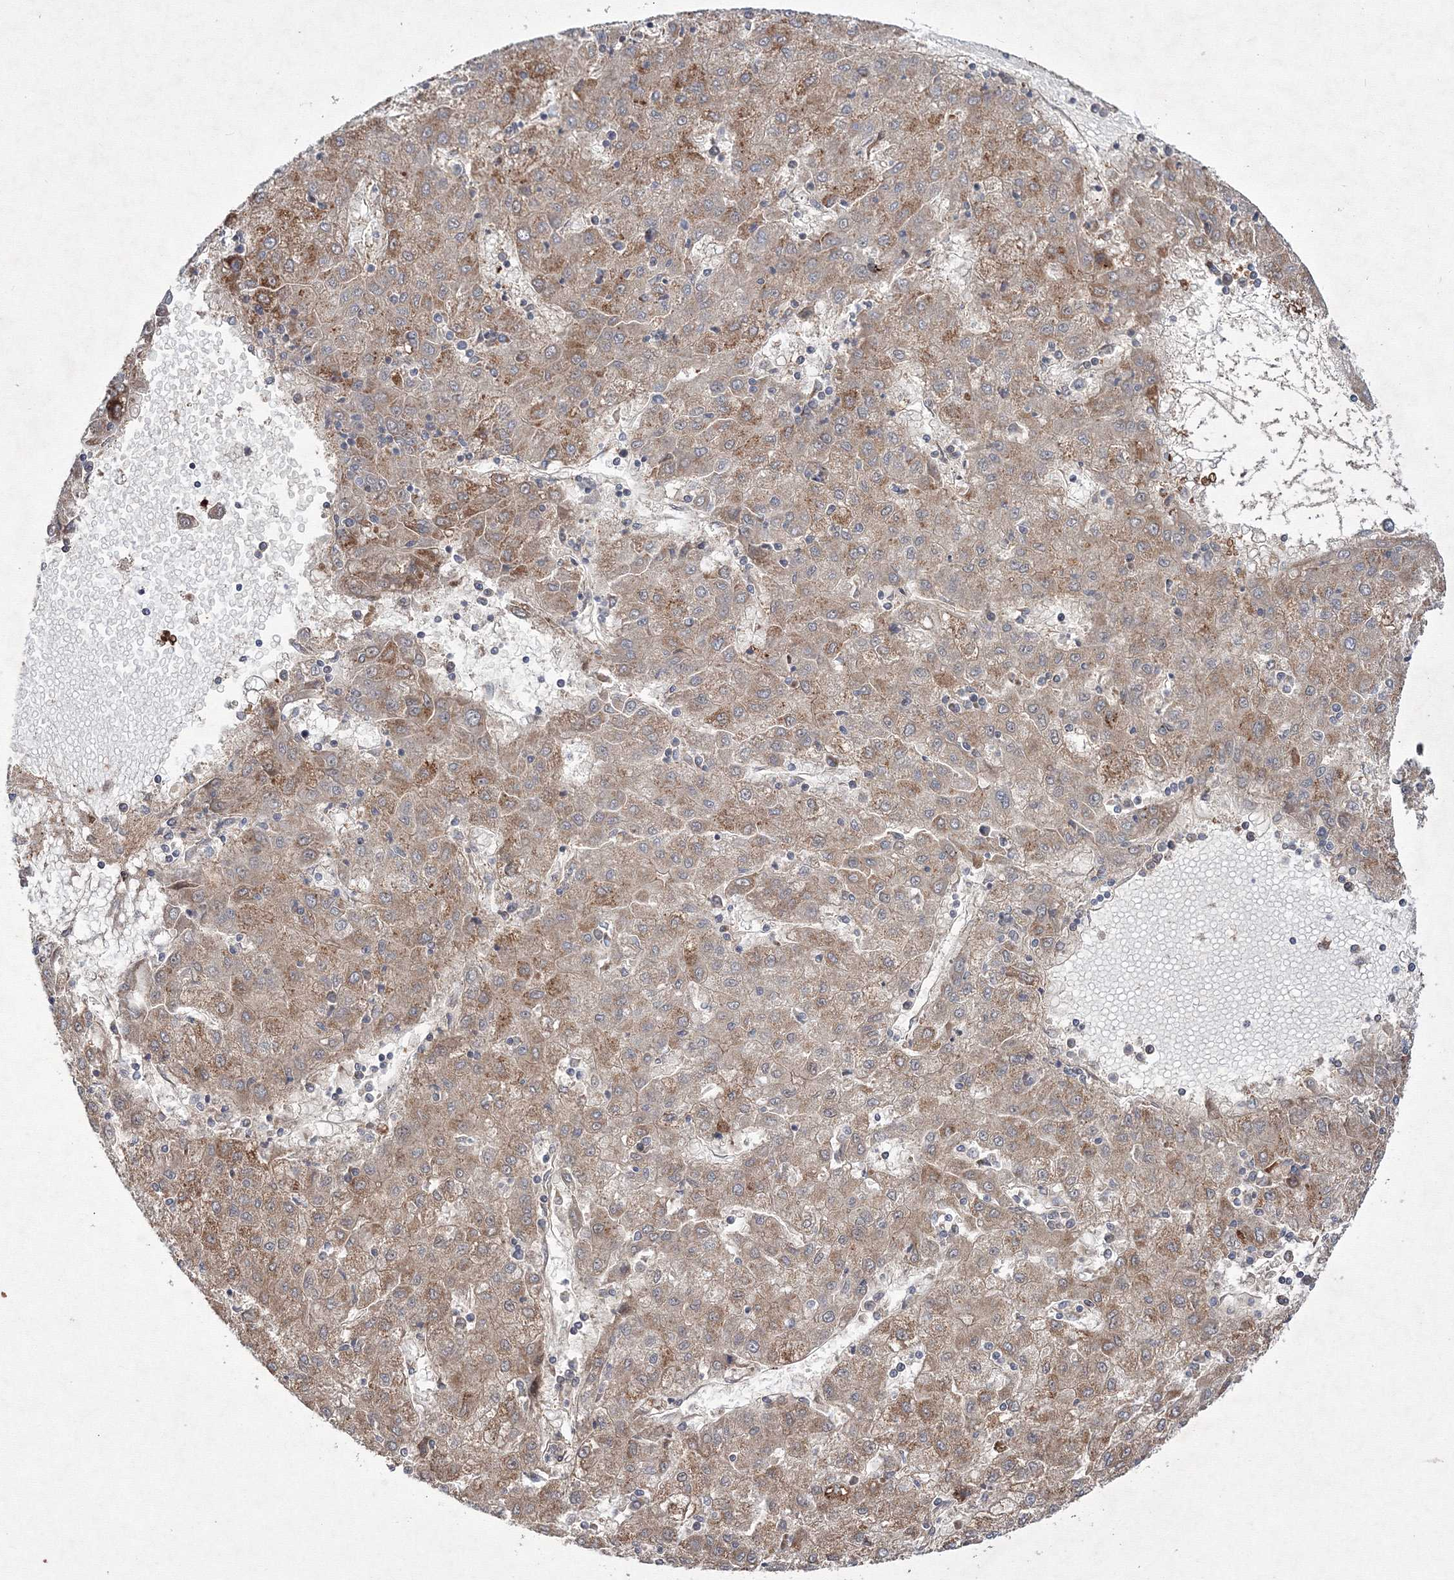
{"staining": {"intensity": "moderate", "quantity": ">75%", "location": "cytoplasmic/membranous"}, "tissue": "liver cancer", "cell_type": "Tumor cells", "image_type": "cancer", "snomed": [{"axis": "morphology", "description": "Carcinoma, Hepatocellular, NOS"}, {"axis": "topography", "description": "Liver"}], "caption": "A photomicrograph of liver cancer (hepatocellular carcinoma) stained for a protein shows moderate cytoplasmic/membranous brown staining in tumor cells.", "gene": "RANBP3L", "patient": {"sex": "male", "age": 72}}